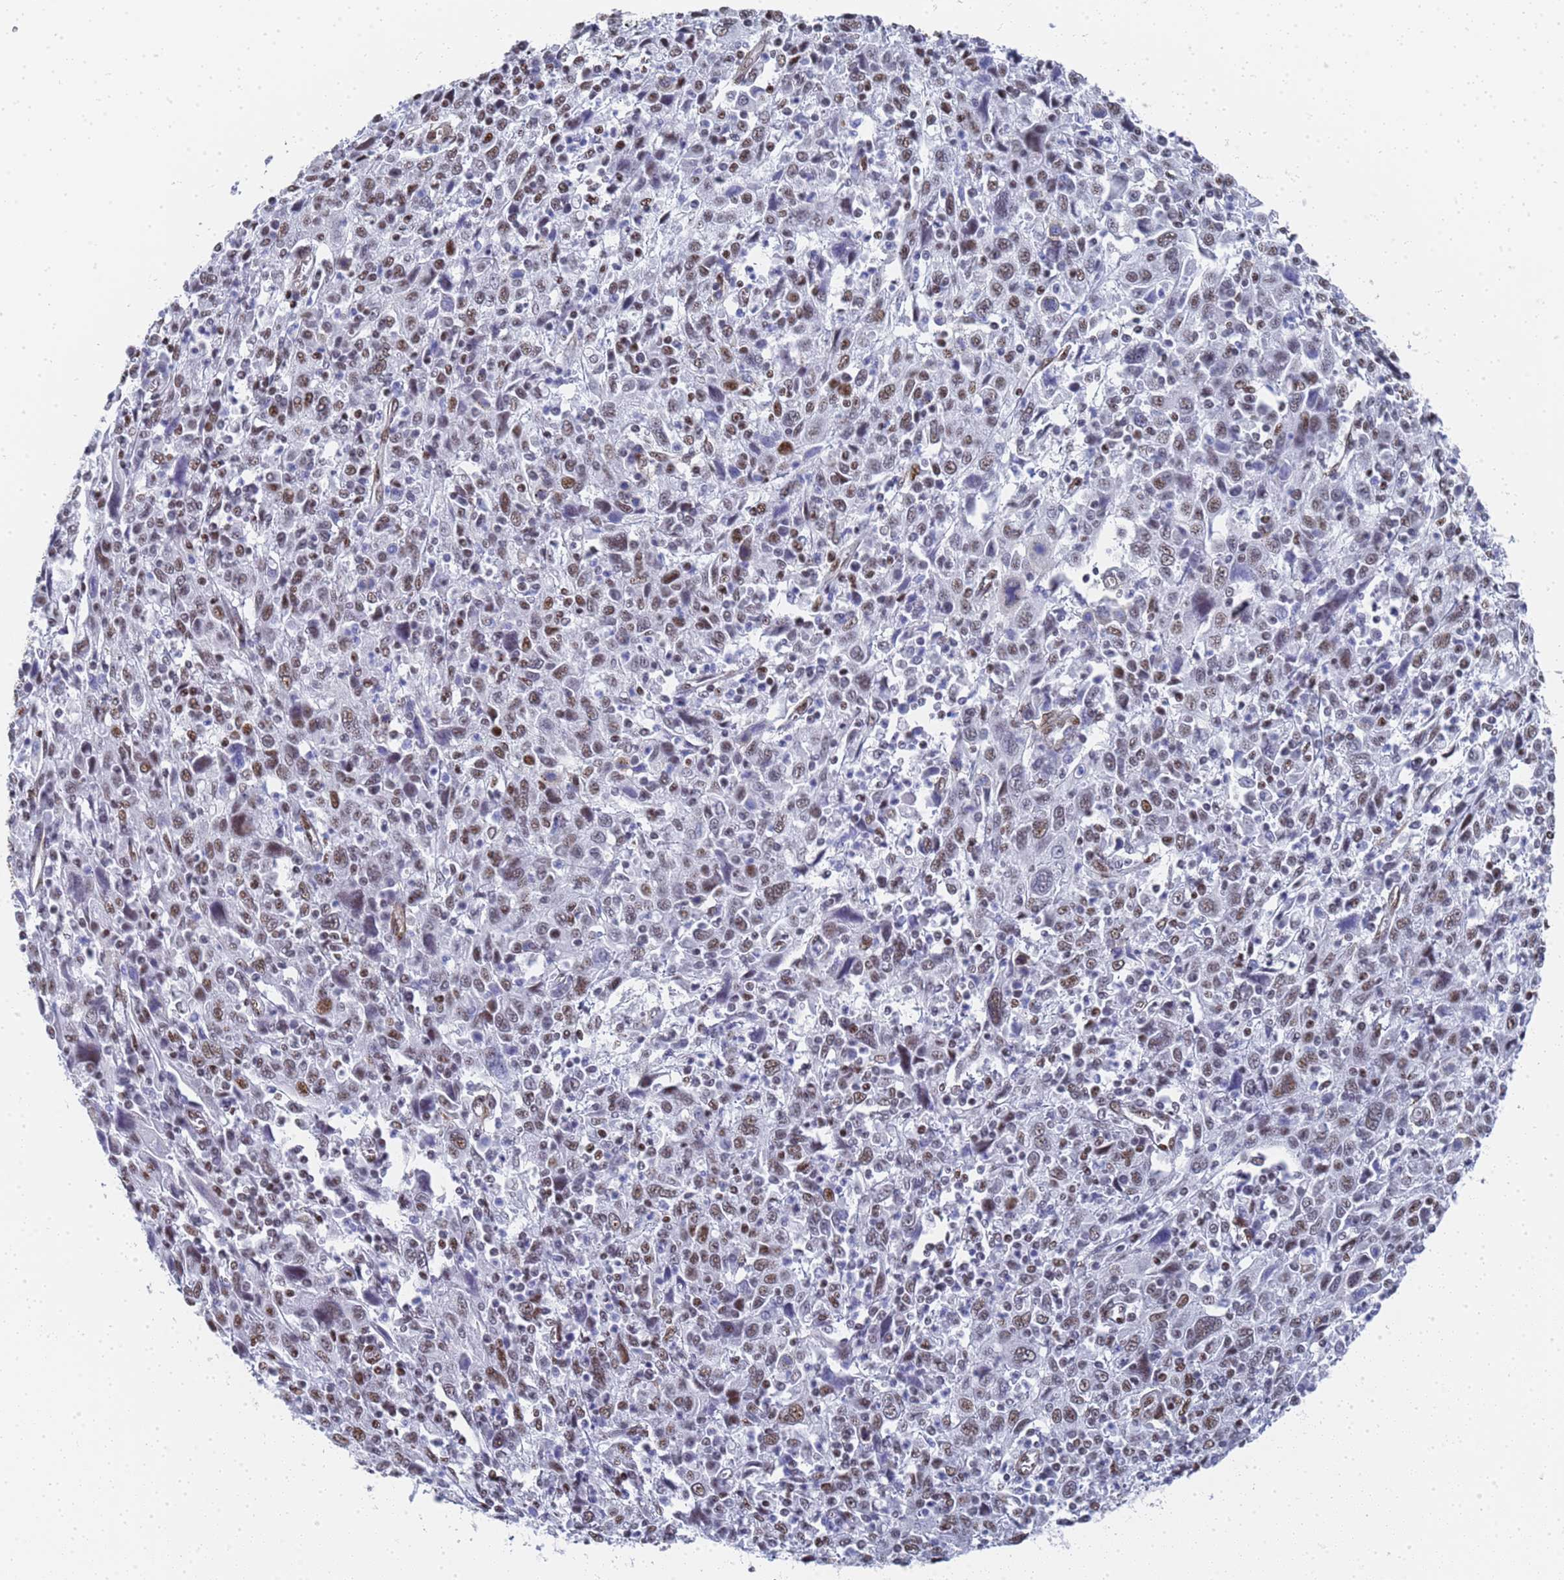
{"staining": {"intensity": "moderate", "quantity": ">75%", "location": "nuclear"}, "tissue": "cervical cancer", "cell_type": "Tumor cells", "image_type": "cancer", "snomed": [{"axis": "morphology", "description": "Squamous cell carcinoma, NOS"}, {"axis": "topography", "description": "Cervix"}], "caption": "This micrograph shows cervical cancer (squamous cell carcinoma) stained with immunohistochemistry to label a protein in brown. The nuclear of tumor cells show moderate positivity for the protein. Nuclei are counter-stained blue.", "gene": "PRRT4", "patient": {"sex": "female", "age": 46}}